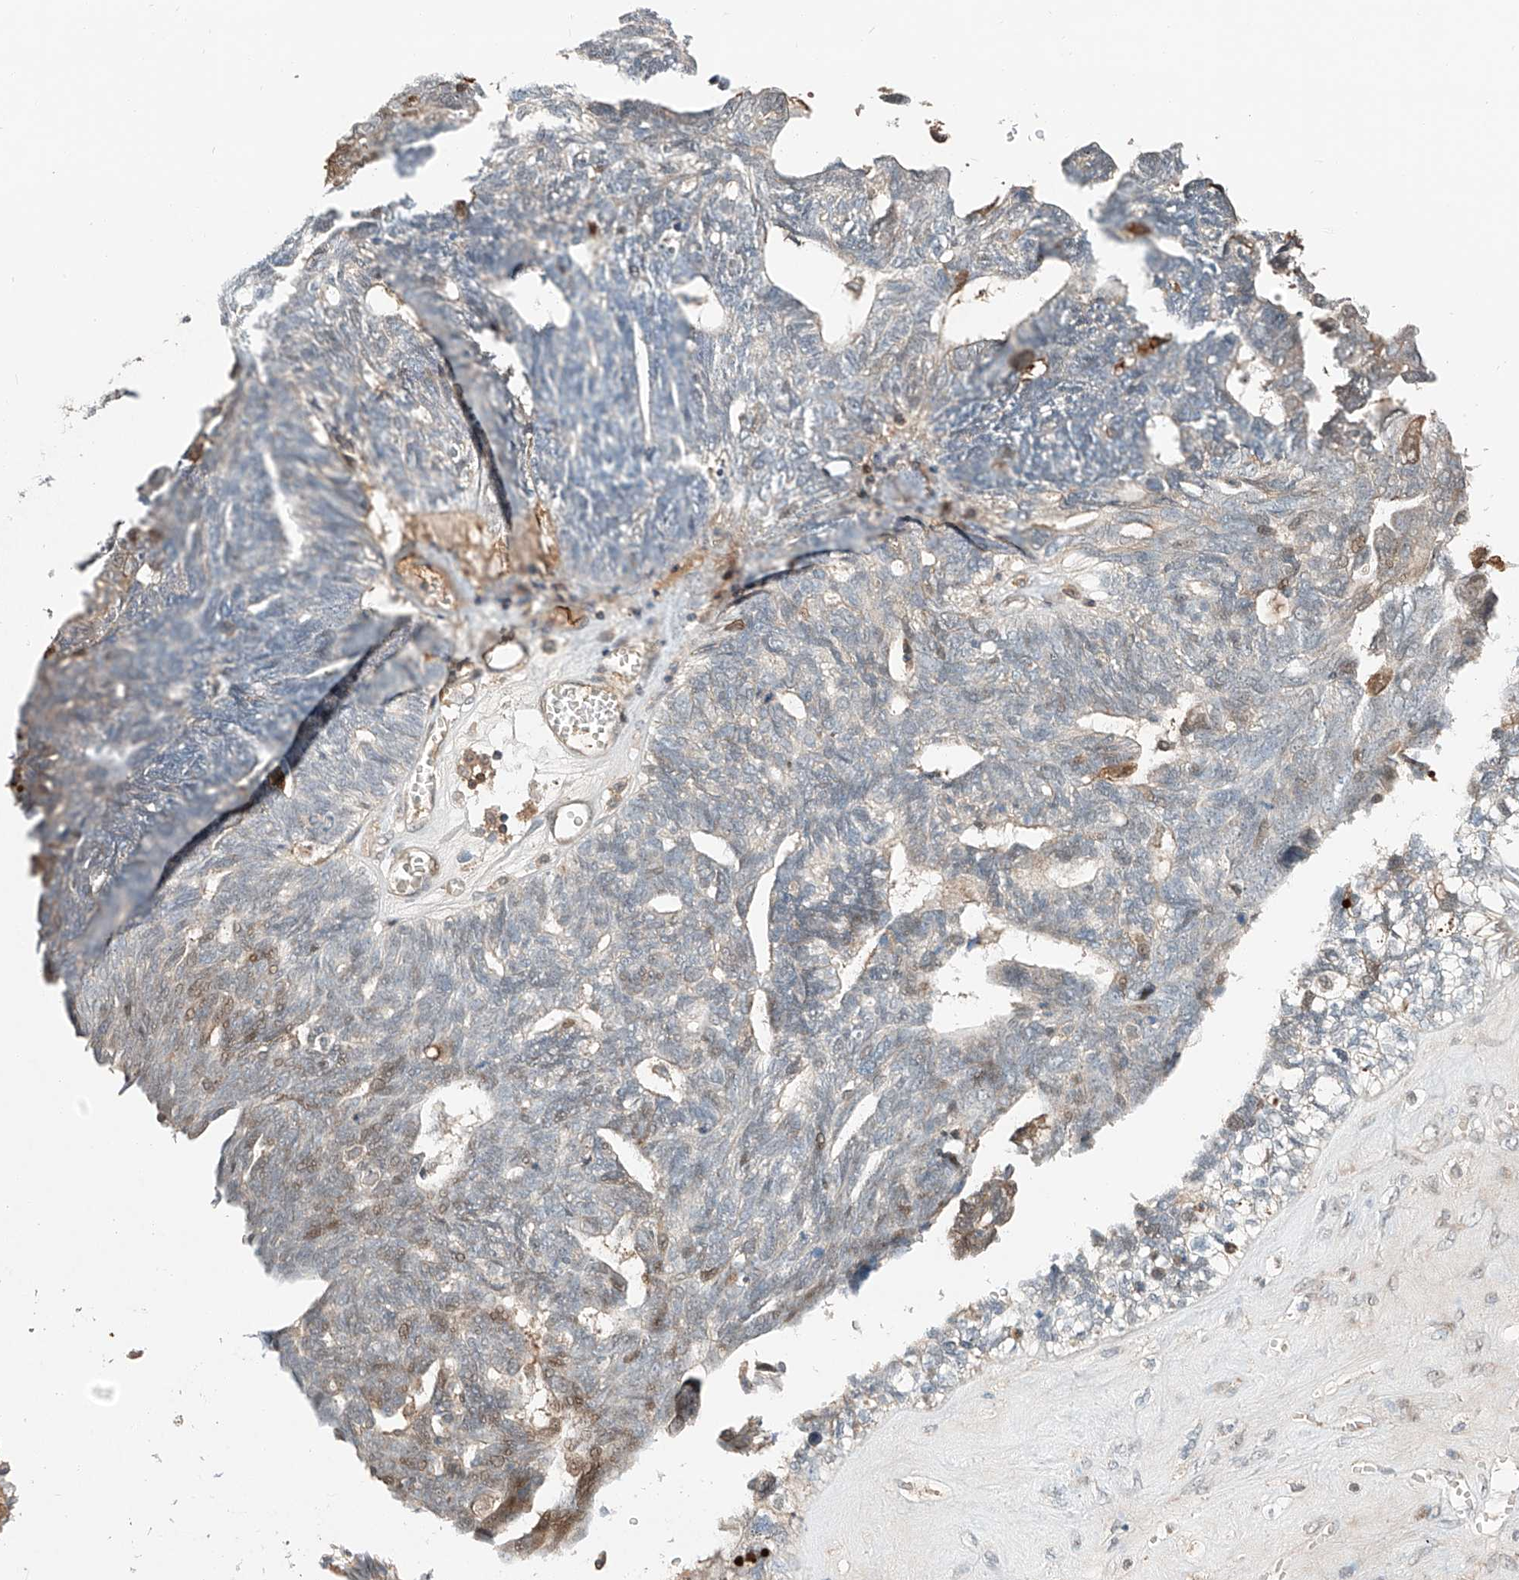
{"staining": {"intensity": "weak", "quantity": "<25%", "location": "nuclear"}, "tissue": "ovarian cancer", "cell_type": "Tumor cells", "image_type": "cancer", "snomed": [{"axis": "morphology", "description": "Cystadenocarcinoma, serous, NOS"}, {"axis": "topography", "description": "Ovary"}], "caption": "Ovarian cancer stained for a protein using immunohistochemistry (IHC) demonstrates no expression tumor cells.", "gene": "CEP162", "patient": {"sex": "female", "age": 79}}